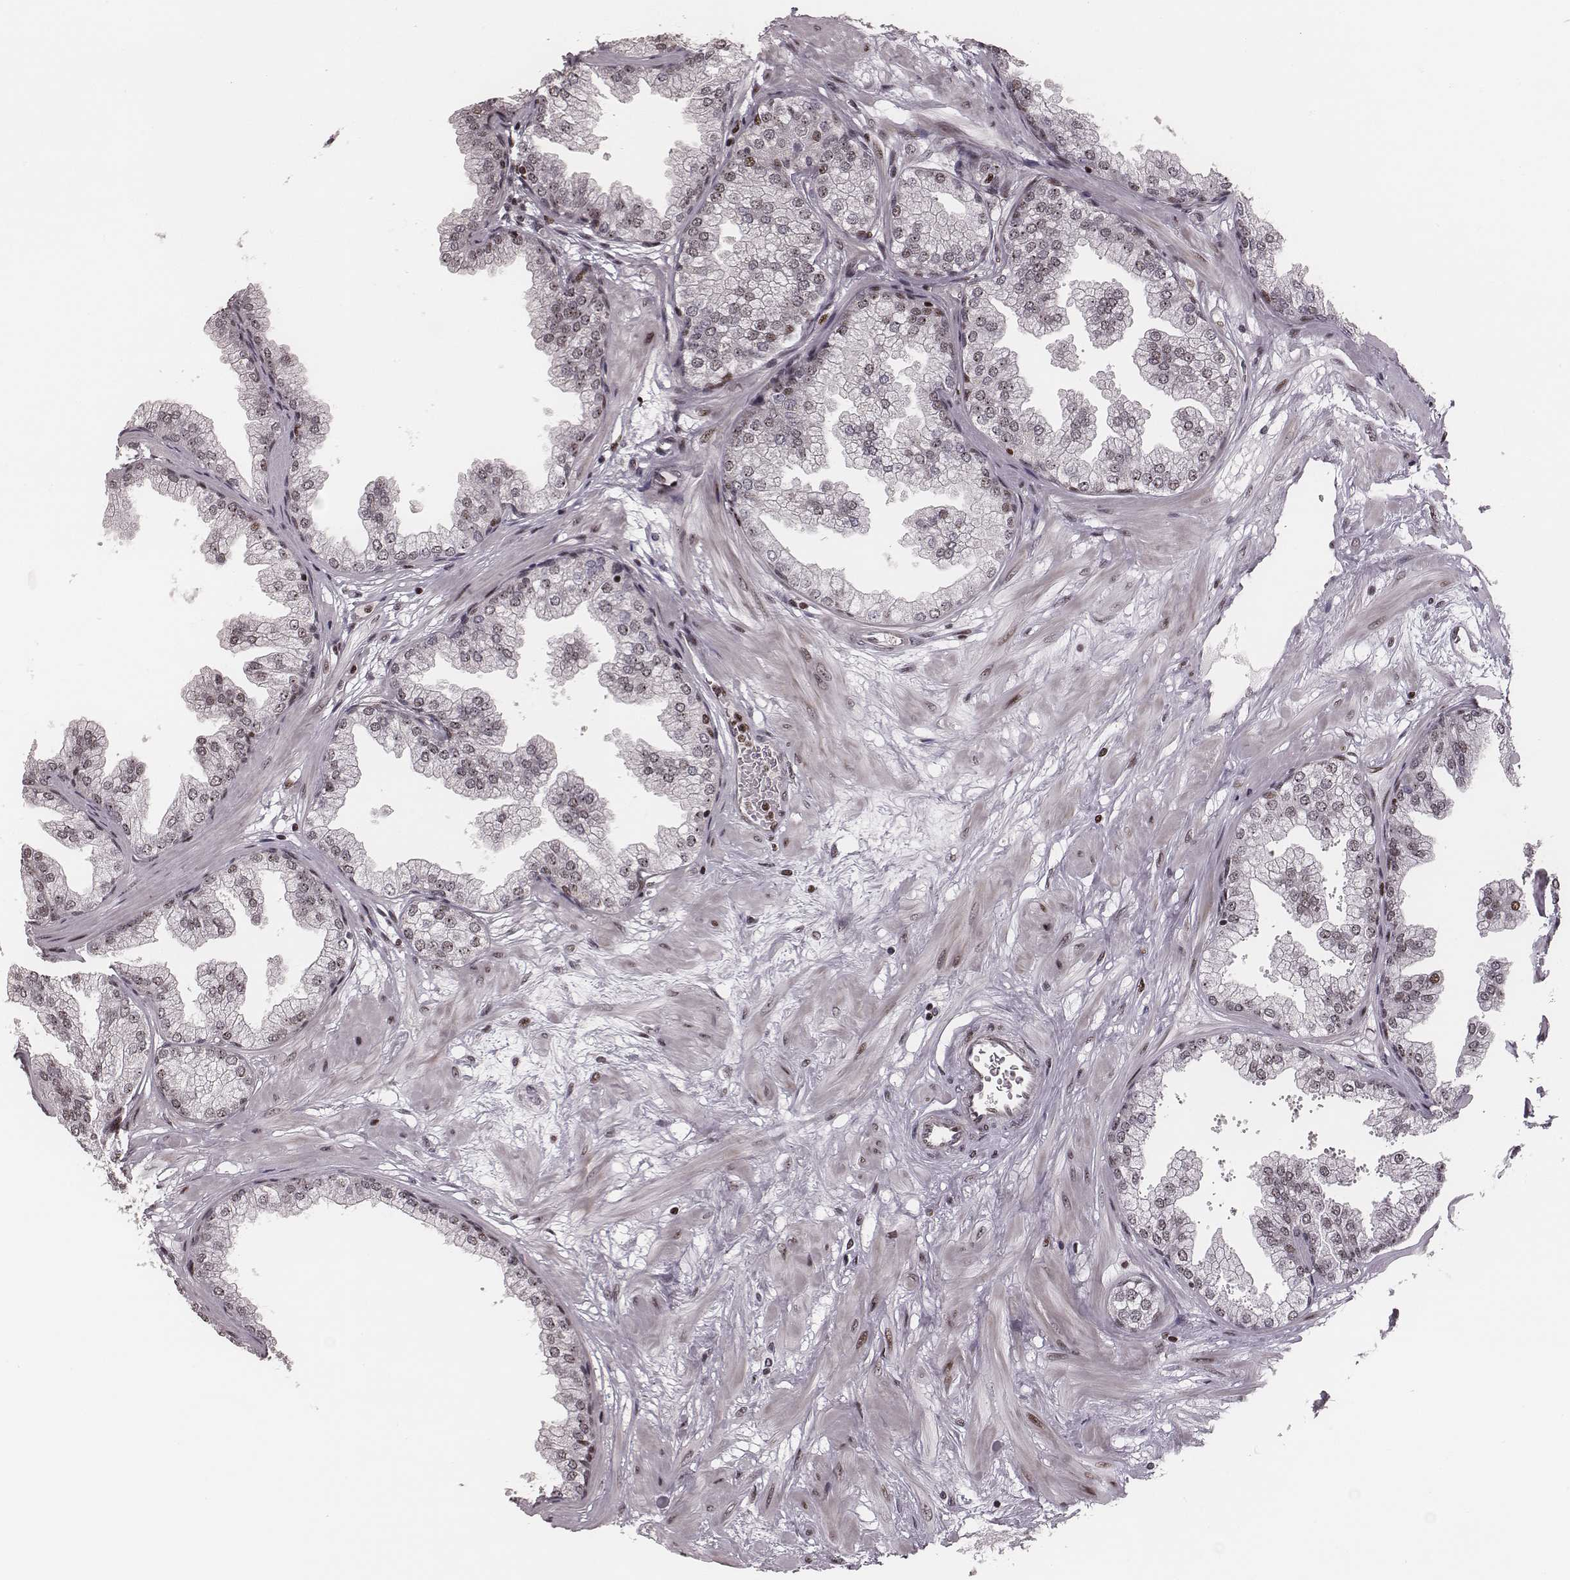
{"staining": {"intensity": "weak", "quantity": "<25%", "location": "nuclear"}, "tissue": "prostate", "cell_type": "Glandular cells", "image_type": "normal", "snomed": [{"axis": "morphology", "description": "Normal tissue, NOS"}, {"axis": "topography", "description": "Prostate"}], "caption": "Micrograph shows no significant protein expression in glandular cells of normal prostate.", "gene": "VRK3", "patient": {"sex": "male", "age": 37}}